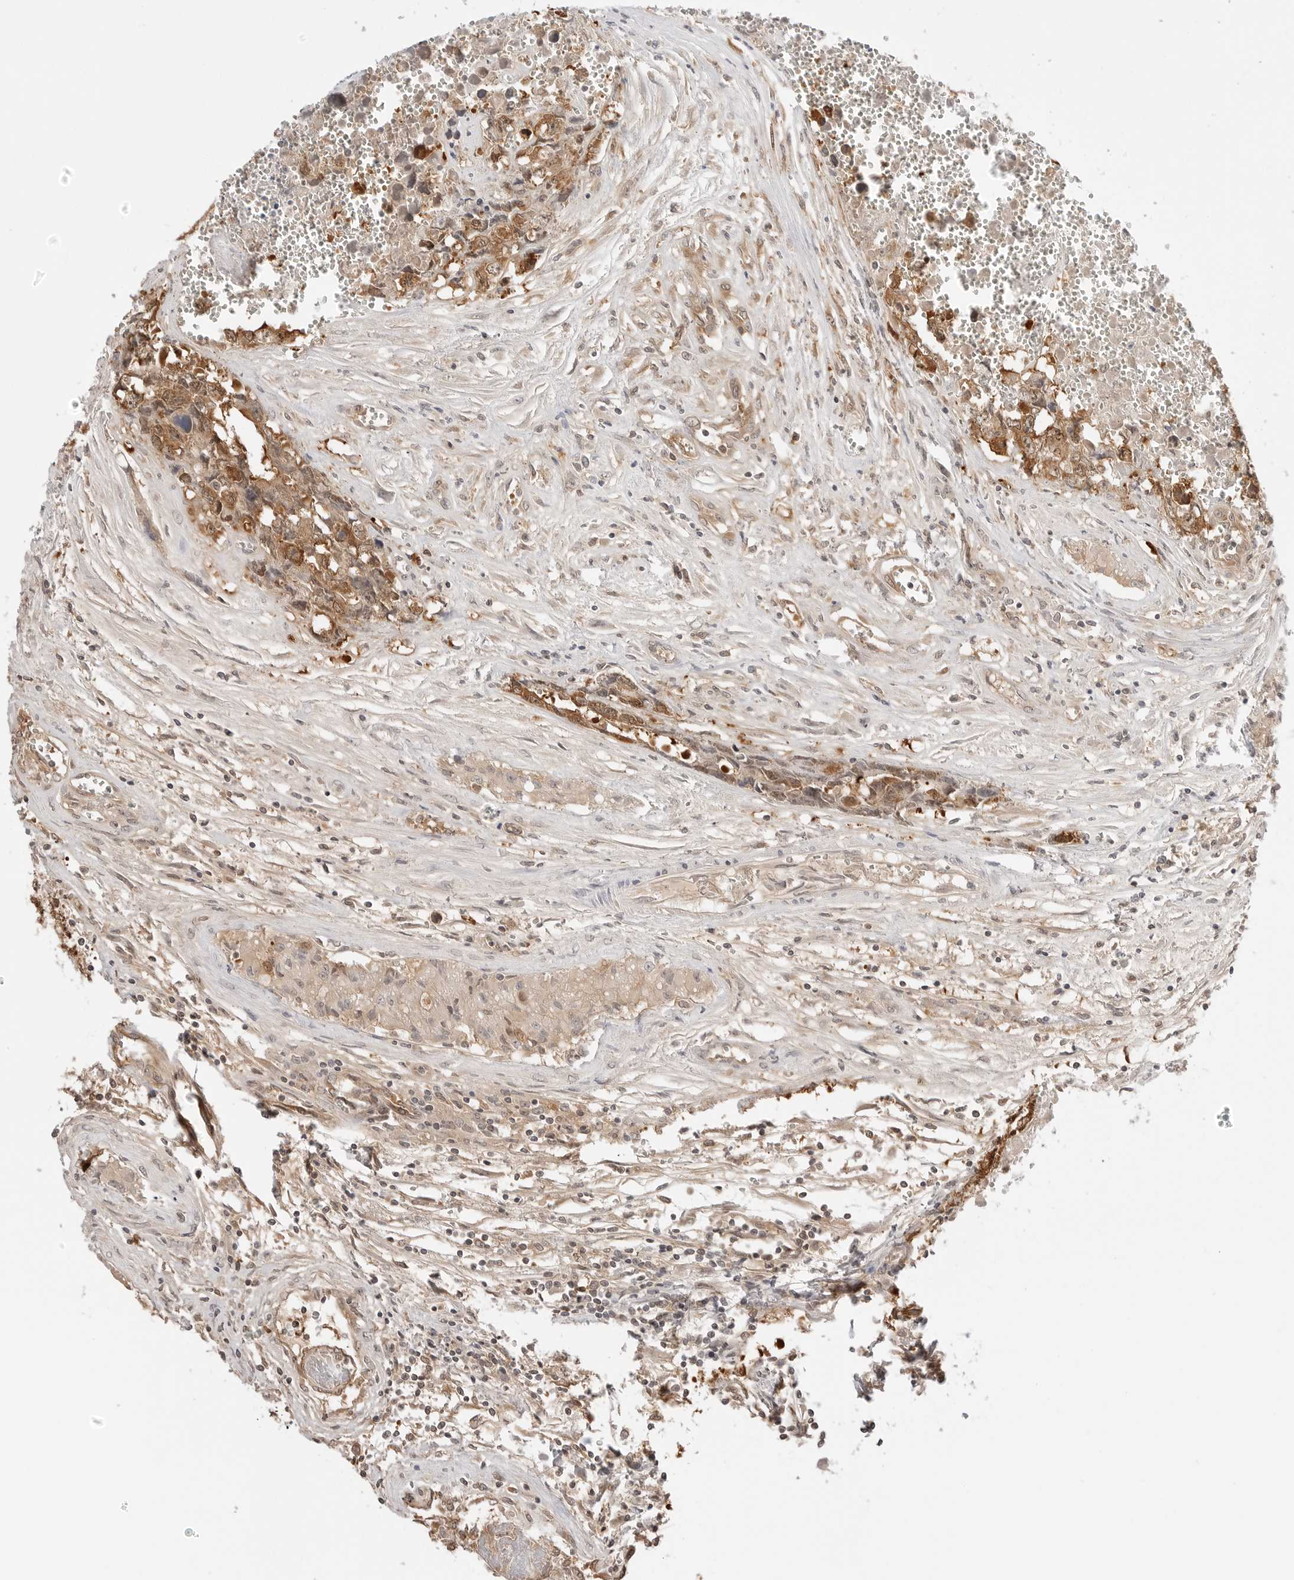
{"staining": {"intensity": "moderate", "quantity": "25%-75%", "location": "cytoplasmic/membranous,nuclear"}, "tissue": "testis cancer", "cell_type": "Tumor cells", "image_type": "cancer", "snomed": [{"axis": "morphology", "description": "Carcinoma, Embryonal, NOS"}, {"axis": "topography", "description": "Testis"}], "caption": "Human testis embryonal carcinoma stained with a brown dye shows moderate cytoplasmic/membranous and nuclear positive positivity in approximately 25%-75% of tumor cells.", "gene": "NUDC", "patient": {"sex": "male", "age": 31}}